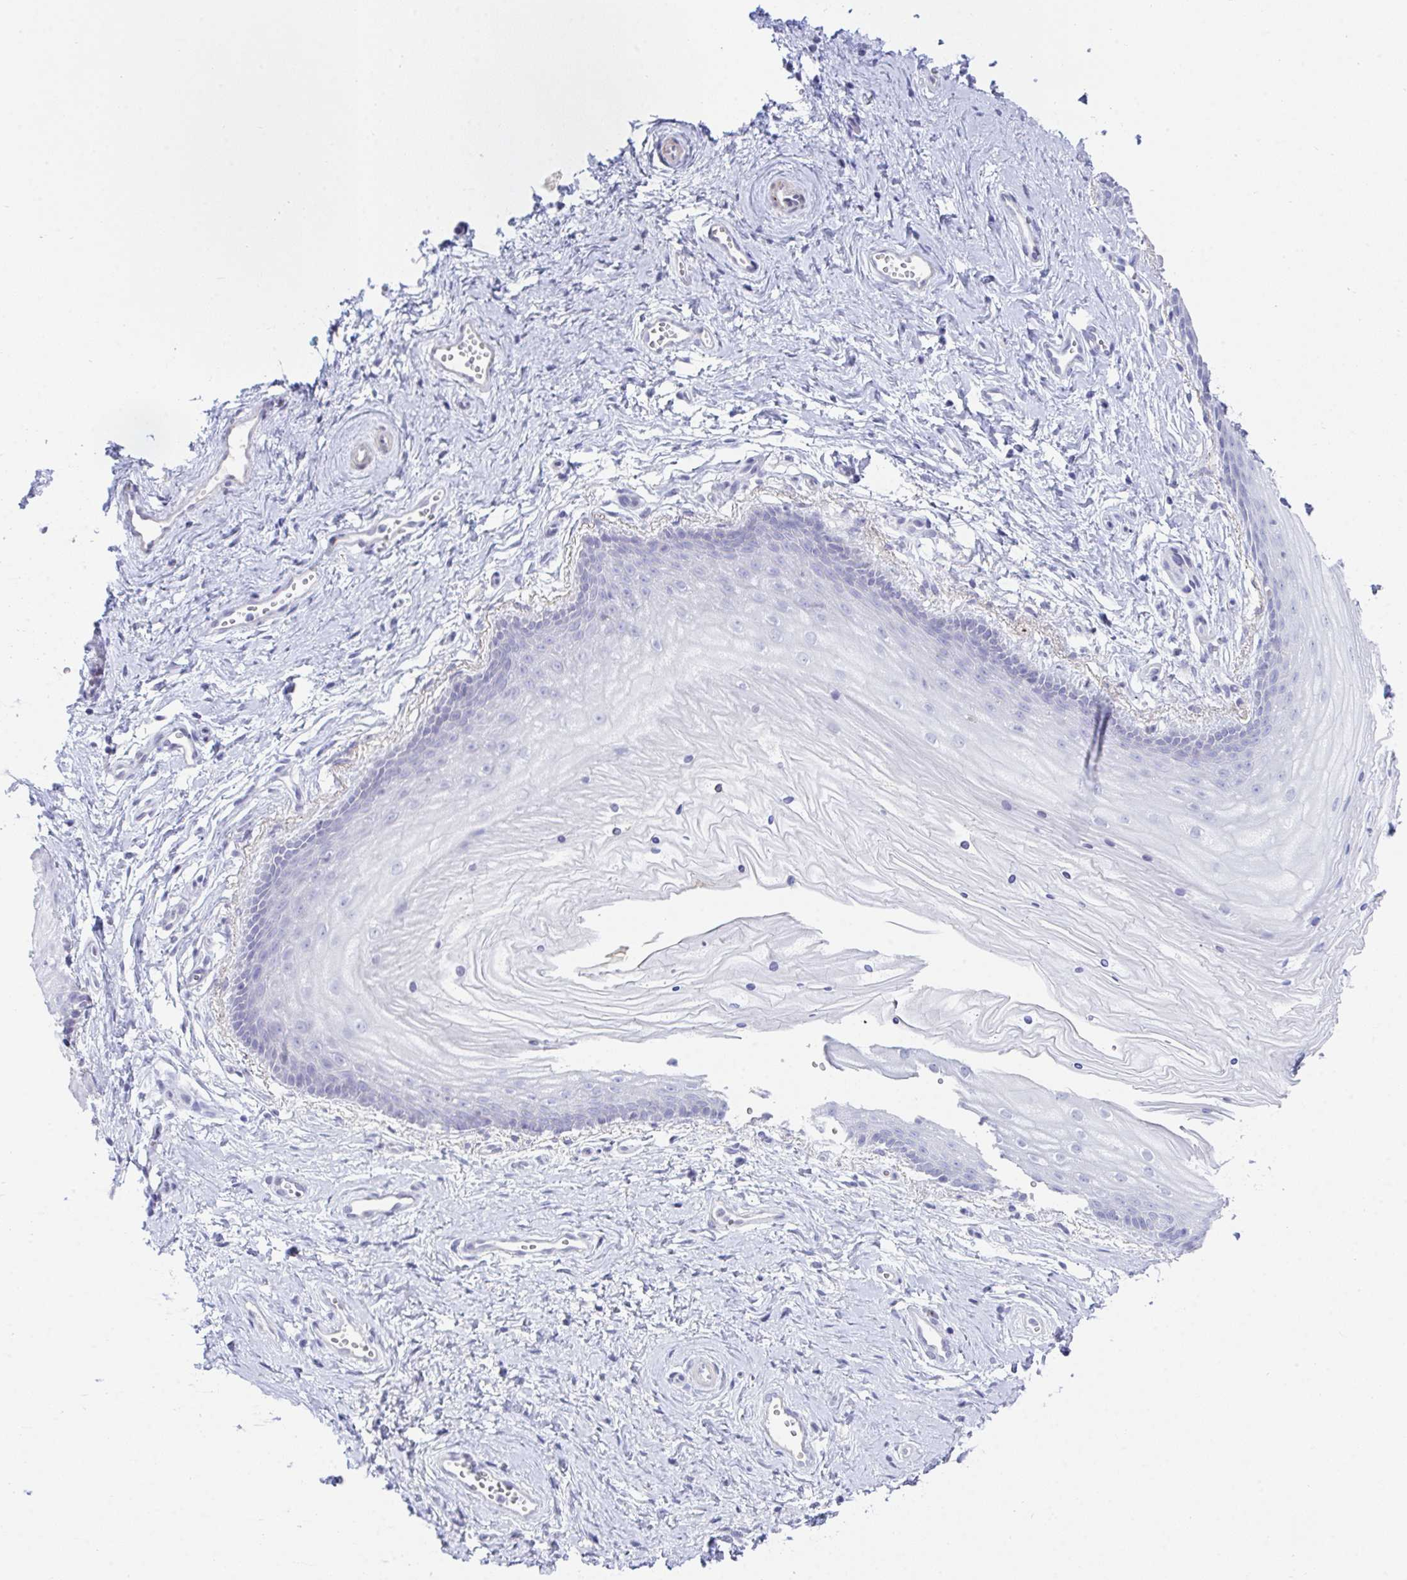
{"staining": {"intensity": "negative", "quantity": "none", "location": "none"}, "tissue": "vagina", "cell_type": "Squamous epithelial cells", "image_type": "normal", "snomed": [{"axis": "morphology", "description": "Normal tissue, NOS"}, {"axis": "topography", "description": "Vagina"}], "caption": "A micrograph of vagina stained for a protein shows no brown staining in squamous epithelial cells.", "gene": "KMT2E", "patient": {"sex": "female", "age": 38}}